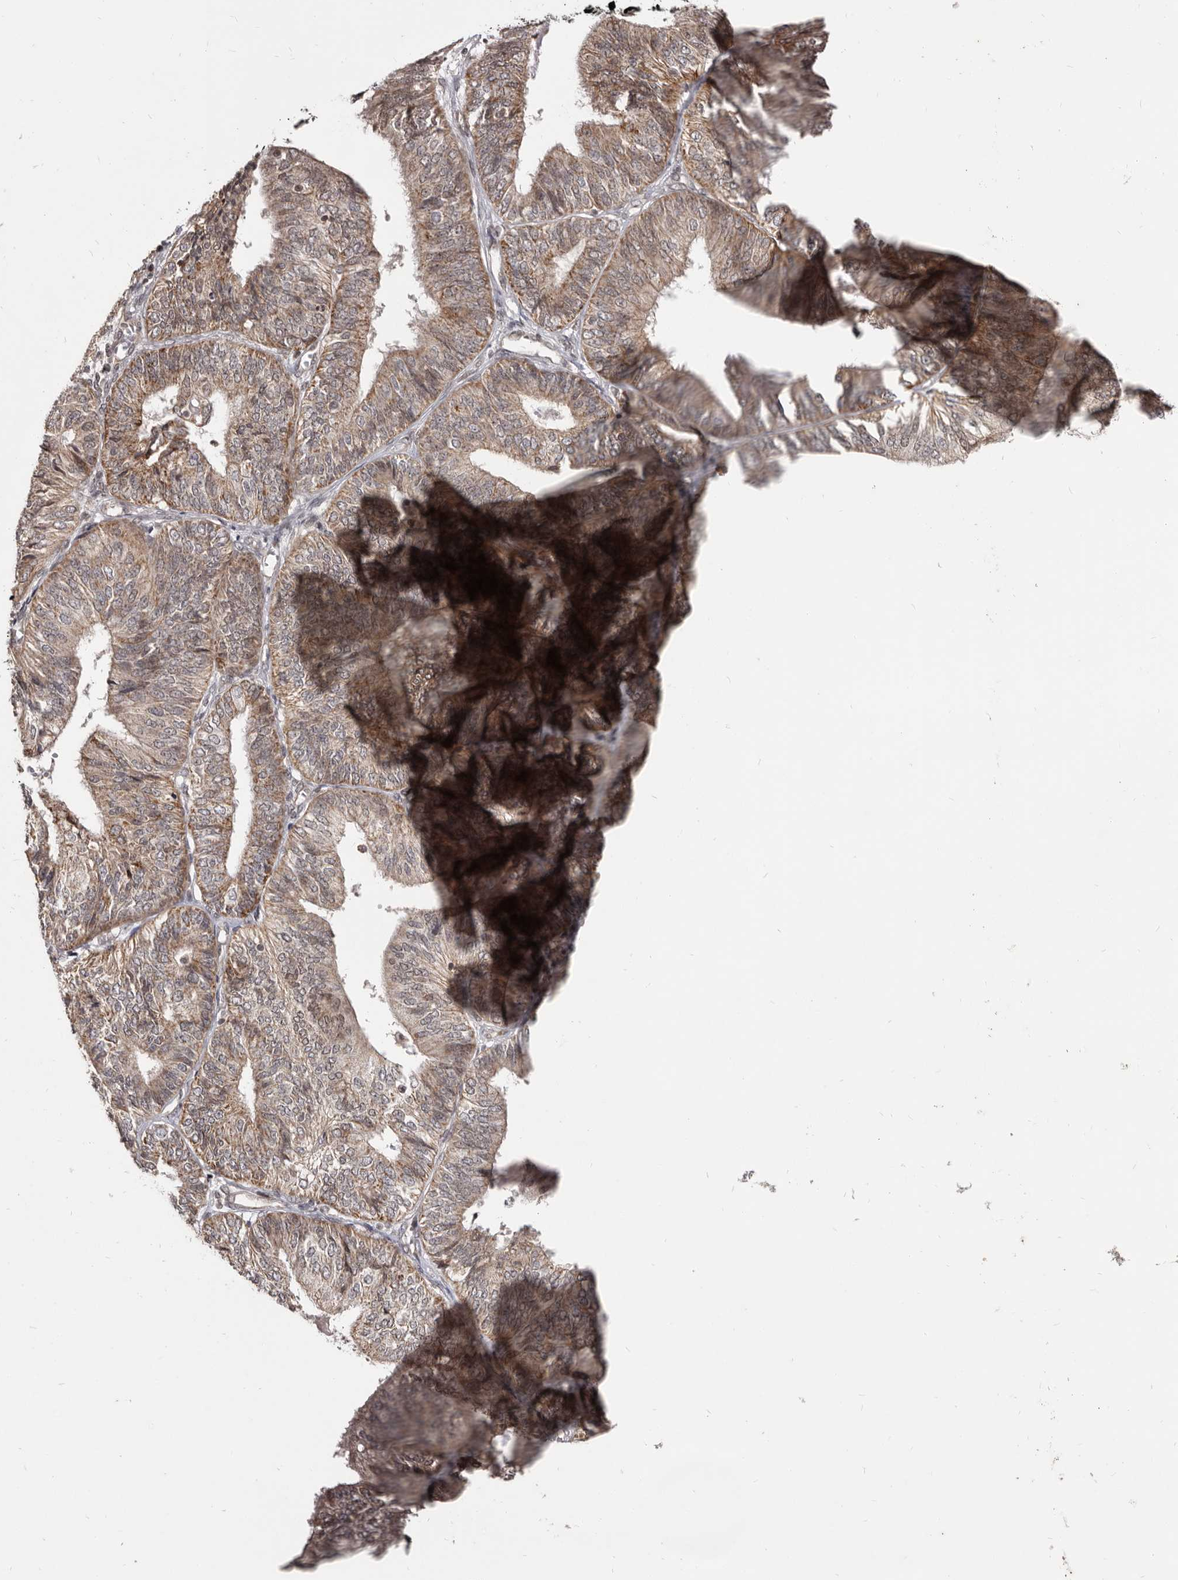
{"staining": {"intensity": "weak", "quantity": ">75%", "location": "cytoplasmic/membranous,nuclear"}, "tissue": "endometrial cancer", "cell_type": "Tumor cells", "image_type": "cancer", "snomed": [{"axis": "morphology", "description": "Adenocarcinoma, NOS"}, {"axis": "topography", "description": "Endometrium"}], "caption": "This micrograph reveals immunohistochemistry staining of human endometrial adenocarcinoma, with low weak cytoplasmic/membranous and nuclear expression in about >75% of tumor cells.", "gene": "THUMPD1", "patient": {"sex": "female", "age": 58}}